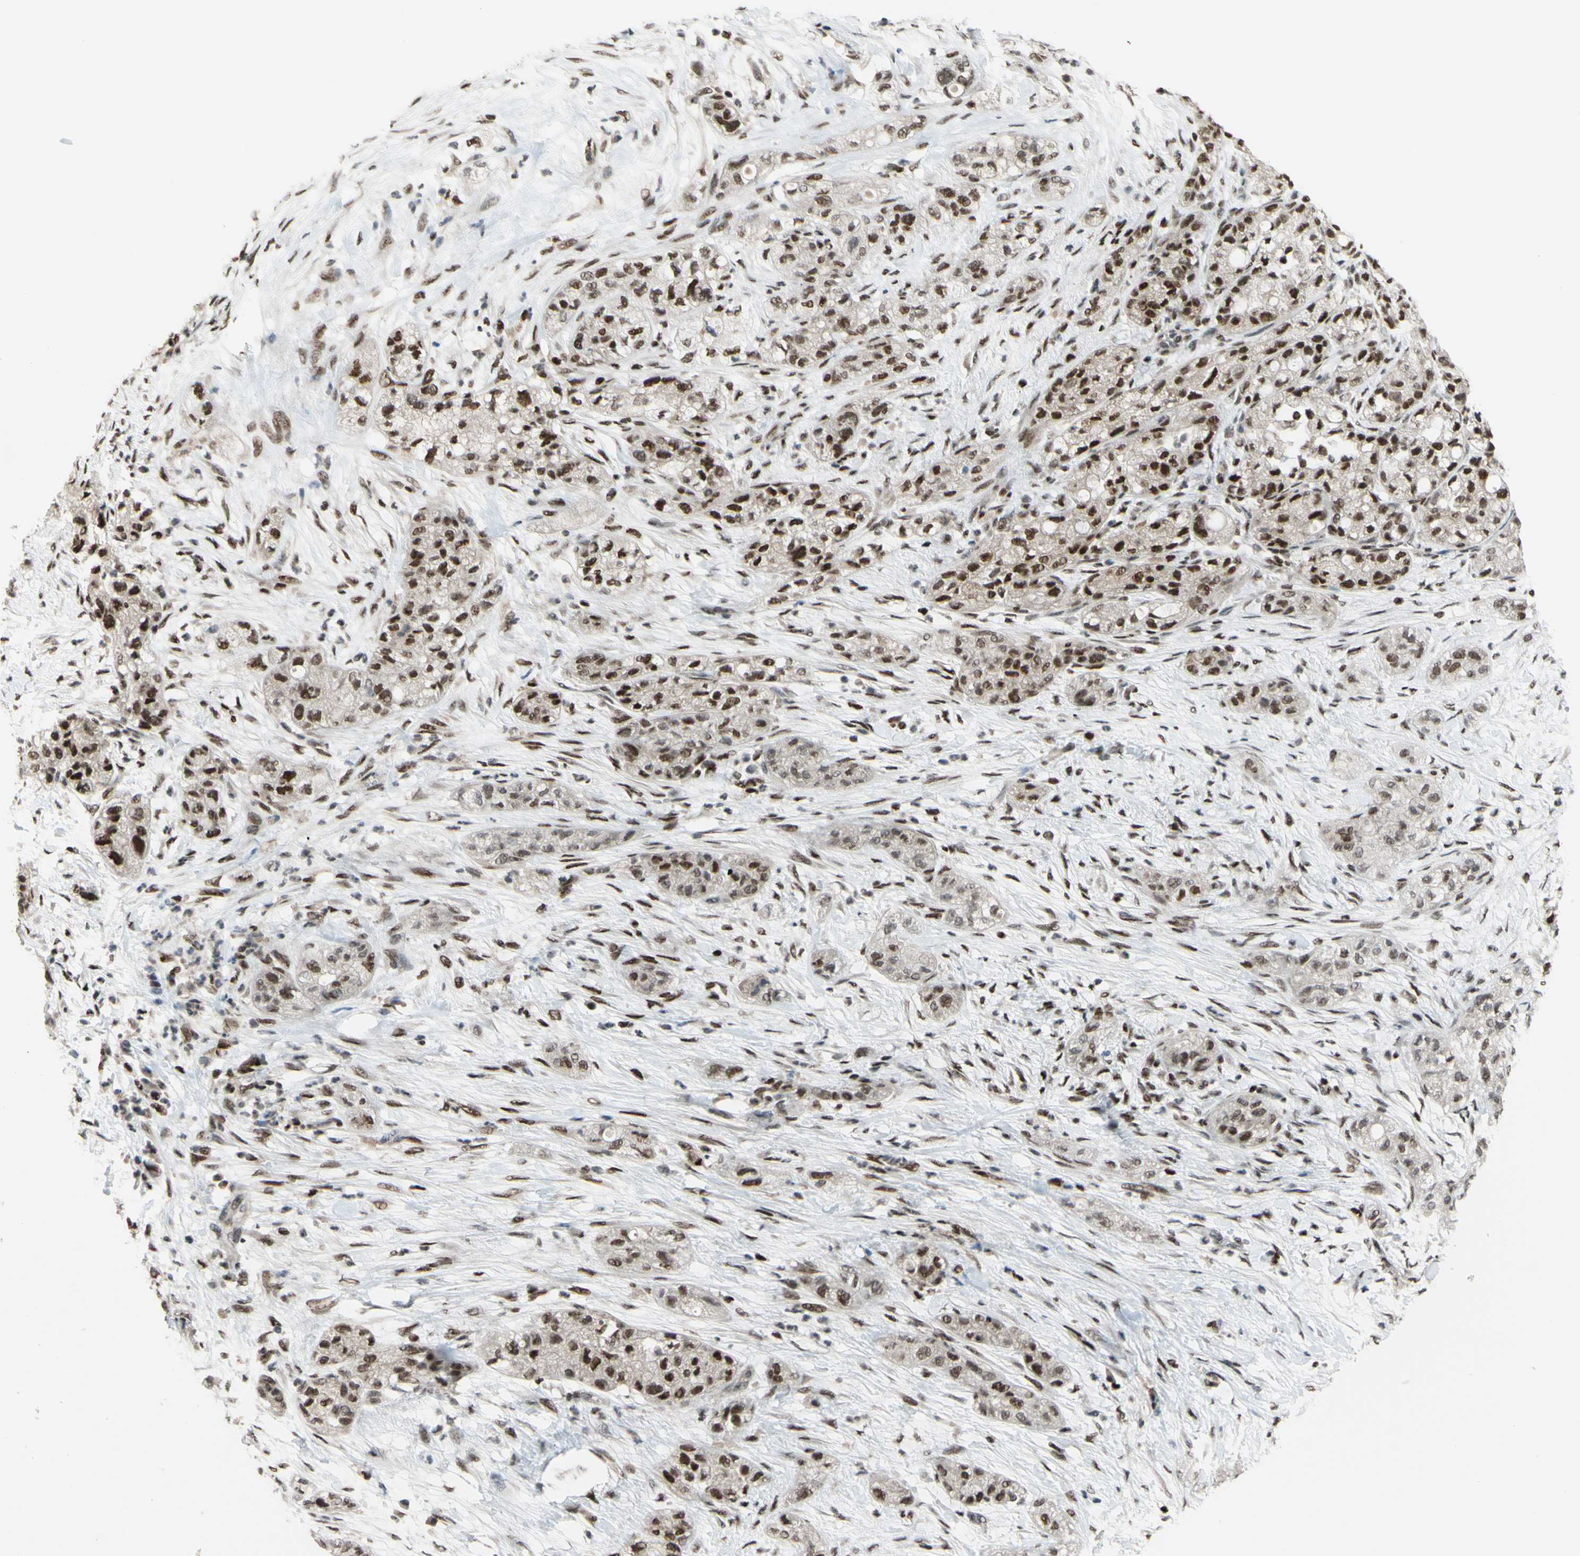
{"staining": {"intensity": "strong", "quantity": "25%-75%", "location": "cytoplasmic/membranous,nuclear"}, "tissue": "pancreatic cancer", "cell_type": "Tumor cells", "image_type": "cancer", "snomed": [{"axis": "morphology", "description": "Adenocarcinoma, NOS"}, {"axis": "topography", "description": "Pancreas"}], "caption": "Immunohistochemistry (IHC) micrograph of human pancreatic cancer stained for a protein (brown), which displays high levels of strong cytoplasmic/membranous and nuclear expression in approximately 25%-75% of tumor cells.", "gene": "FKBP5", "patient": {"sex": "female", "age": 78}}